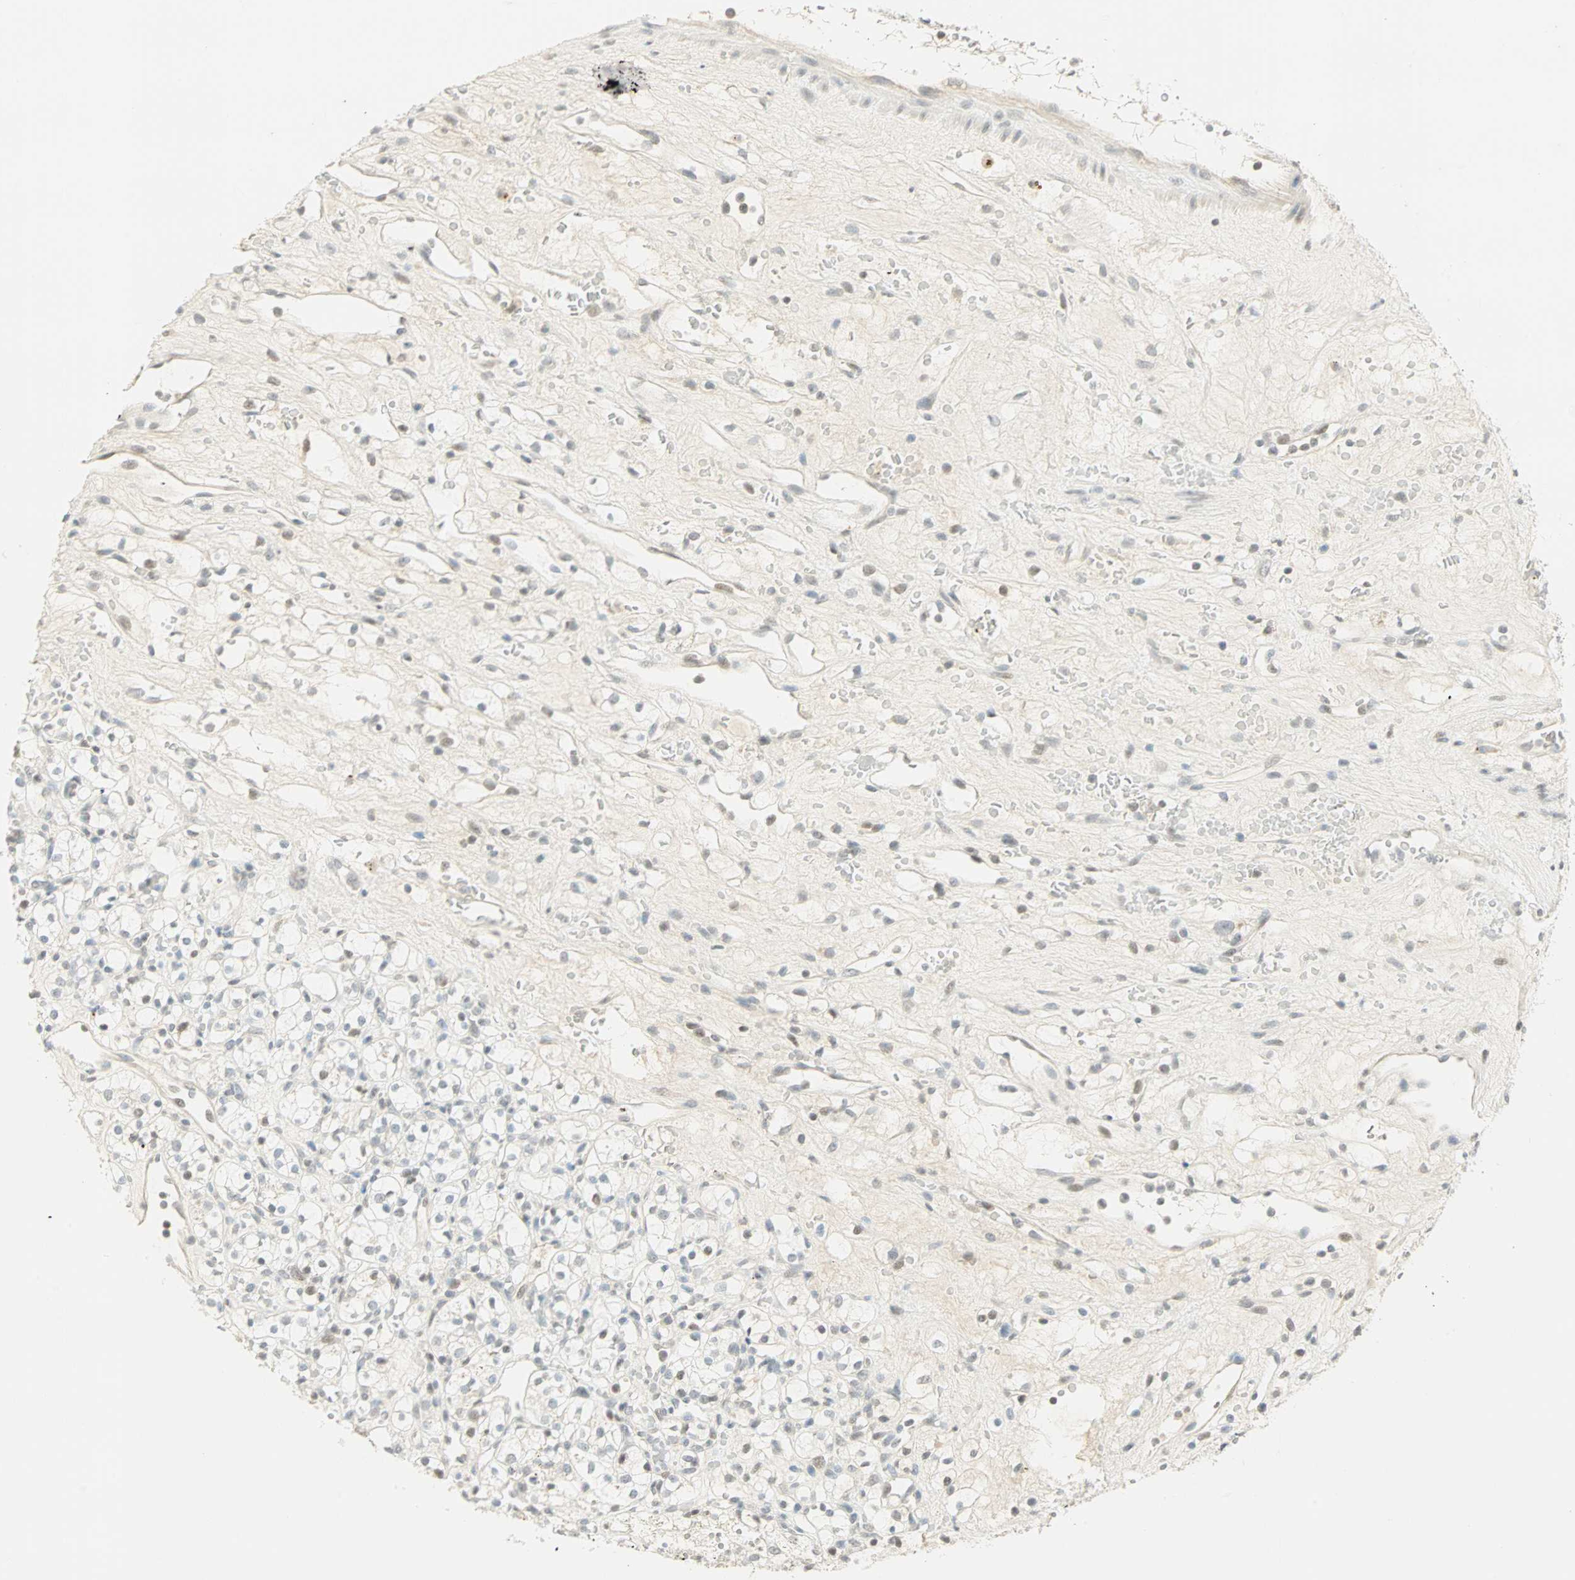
{"staining": {"intensity": "weak", "quantity": "<25%", "location": "nuclear"}, "tissue": "renal cancer", "cell_type": "Tumor cells", "image_type": "cancer", "snomed": [{"axis": "morphology", "description": "Adenocarcinoma, NOS"}, {"axis": "topography", "description": "Kidney"}], "caption": "DAB immunohistochemical staining of human renal adenocarcinoma reveals no significant expression in tumor cells.", "gene": "SMAD3", "patient": {"sex": "female", "age": 60}}